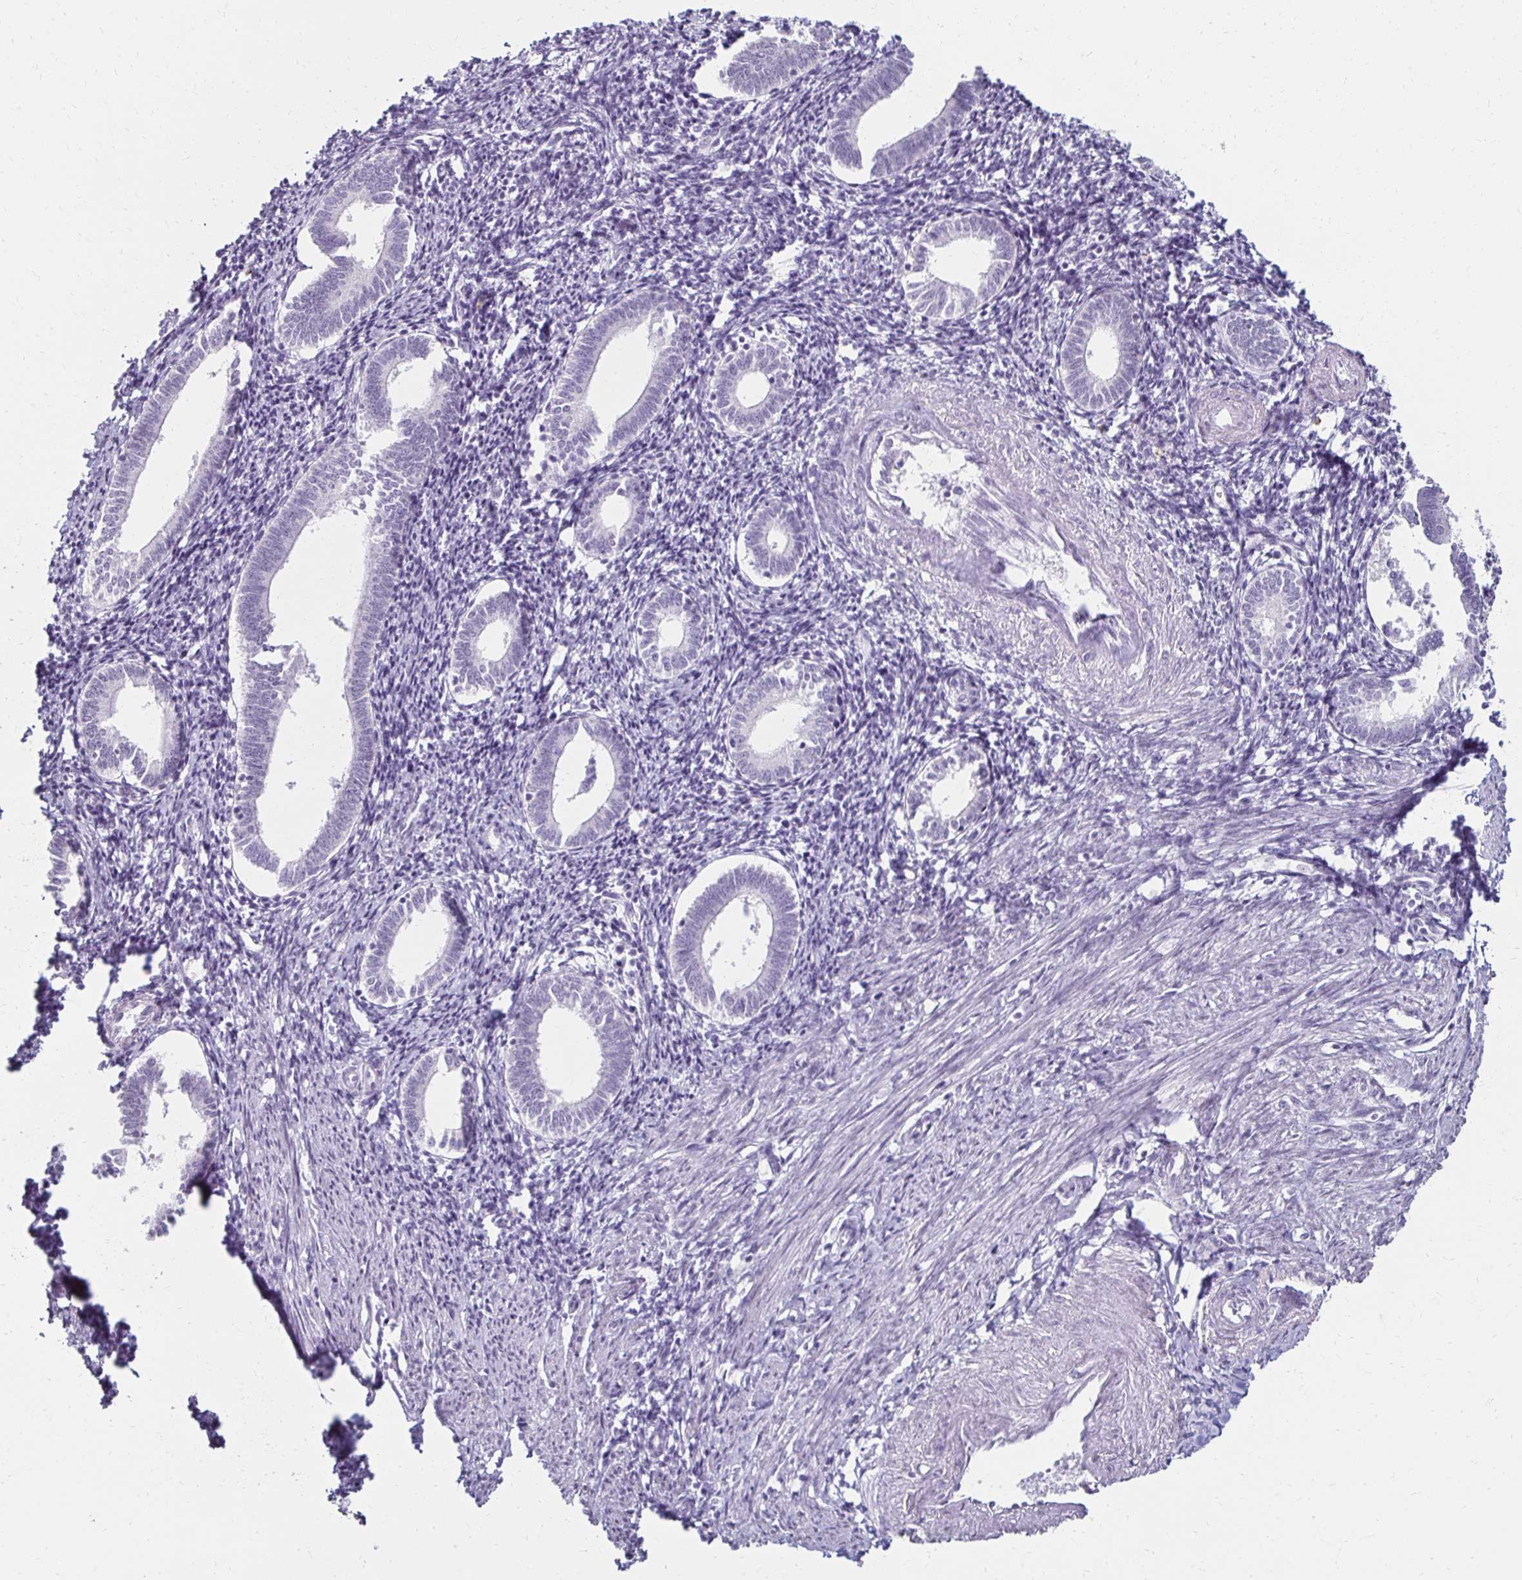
{"staining": {"intensity": "negative", "quantity": "none", "location": "none"}, "tissue": "endometrium", "cell_type": "Cells in endometrial stroma", "image_type": "normal", "snomed": [{"axis": "morphology", "description": "Normal tissue, NOS"}, {"axis": "topography", "description": "Endometrium"}], "caption": "The IHC micrograph has no significant expression in cells in endometrial stroma of endometrium.", "gene": "TOMM34", "patient": {"sex": "female", "age": 41}}